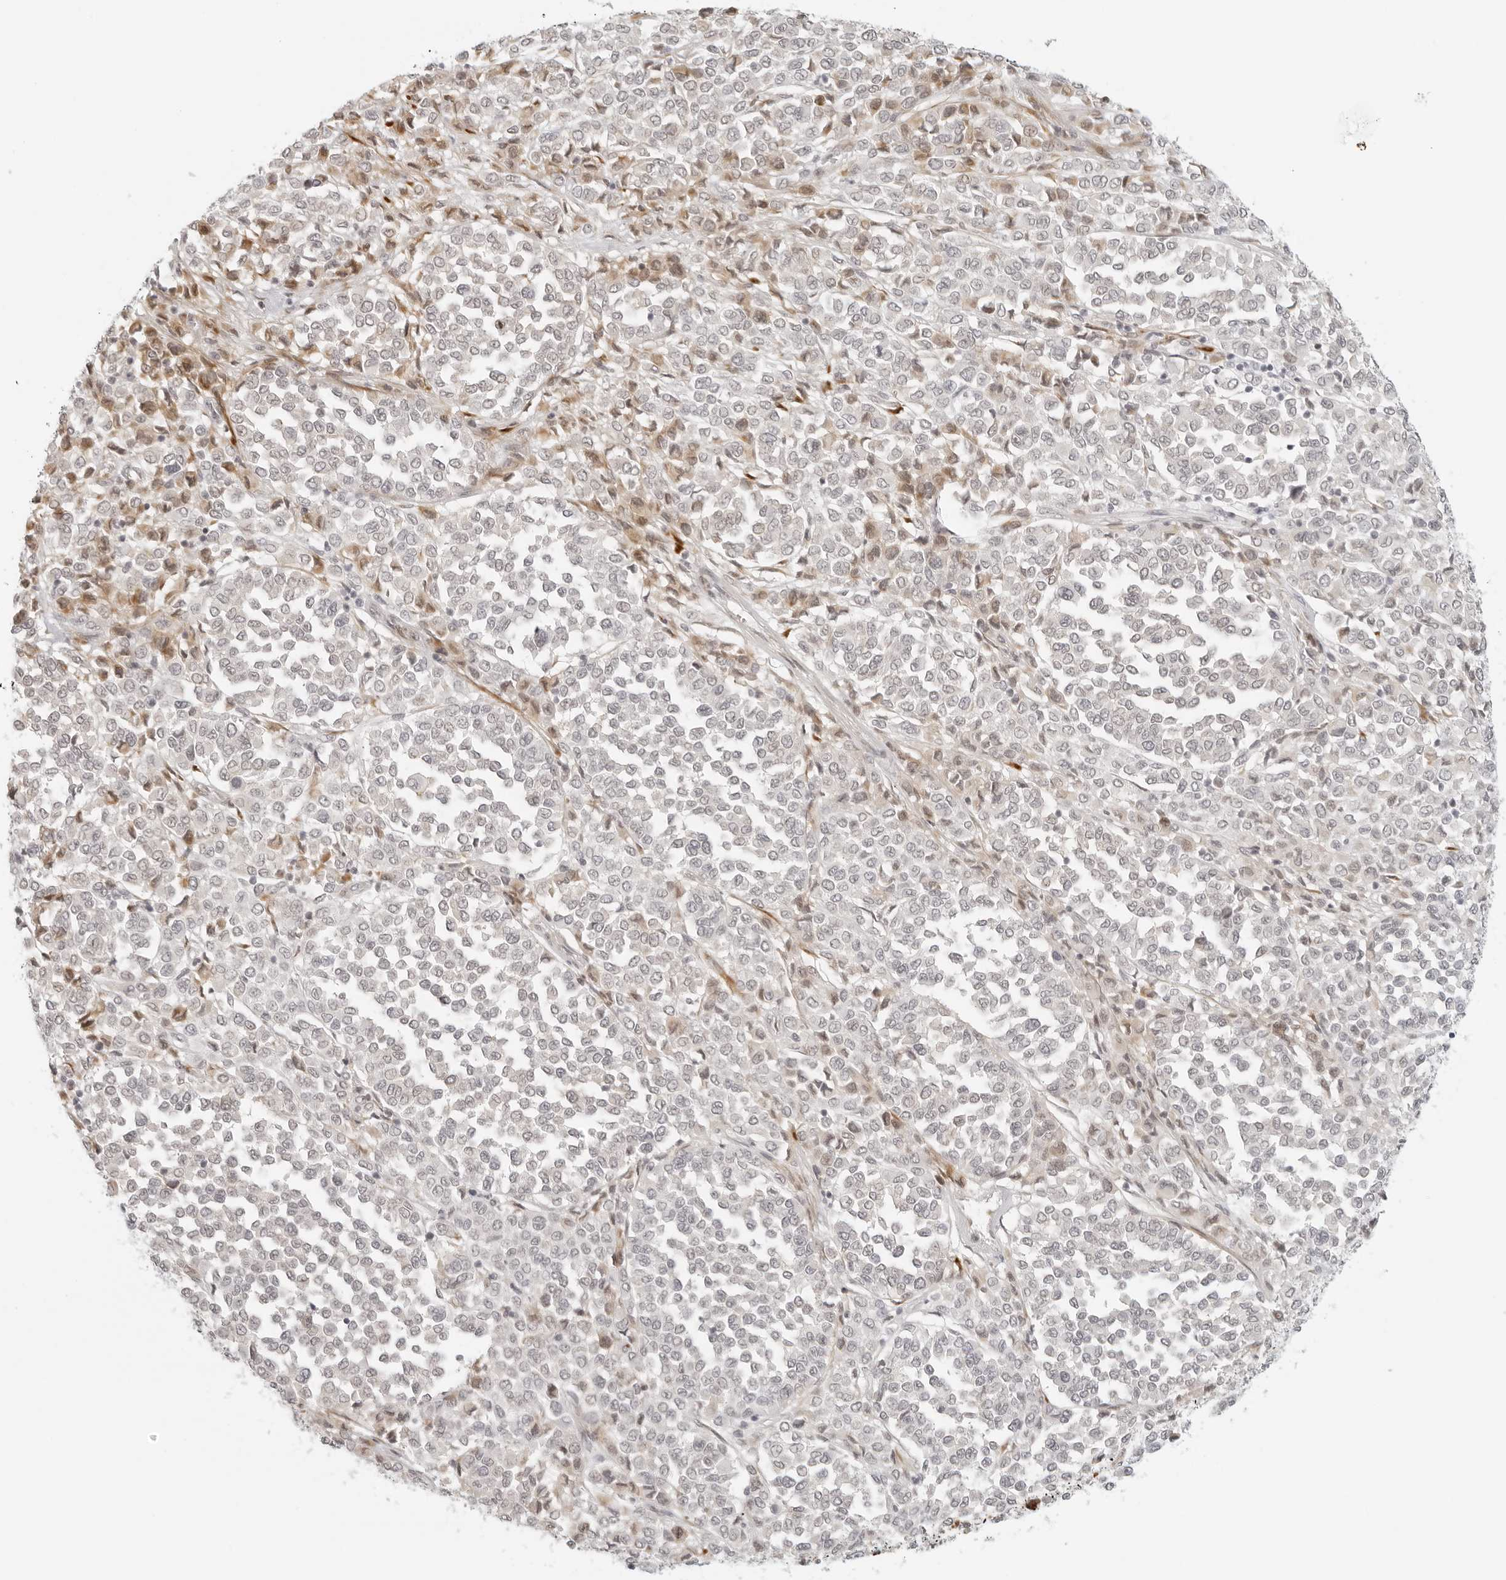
{"staining": {"intensity": "negative", "quantity": "none", "location": "none"}, "tissue": "melanoma", "cell_type": "Tumor cells", "image_type": "cancer", "snomed": [{"axis": "morphology", "description": "Malignant melanoma, Metastatic site"}, {"axis": "topography", "description": "Pancreas"}], "caption": "DAB (3,3'-diaminobenzidine) immunohistochemical staining of melanoma displays no significant positivity in tumor cells.", "gene": "ZNF678", "patient": {"sex": "female", "age": 30}}